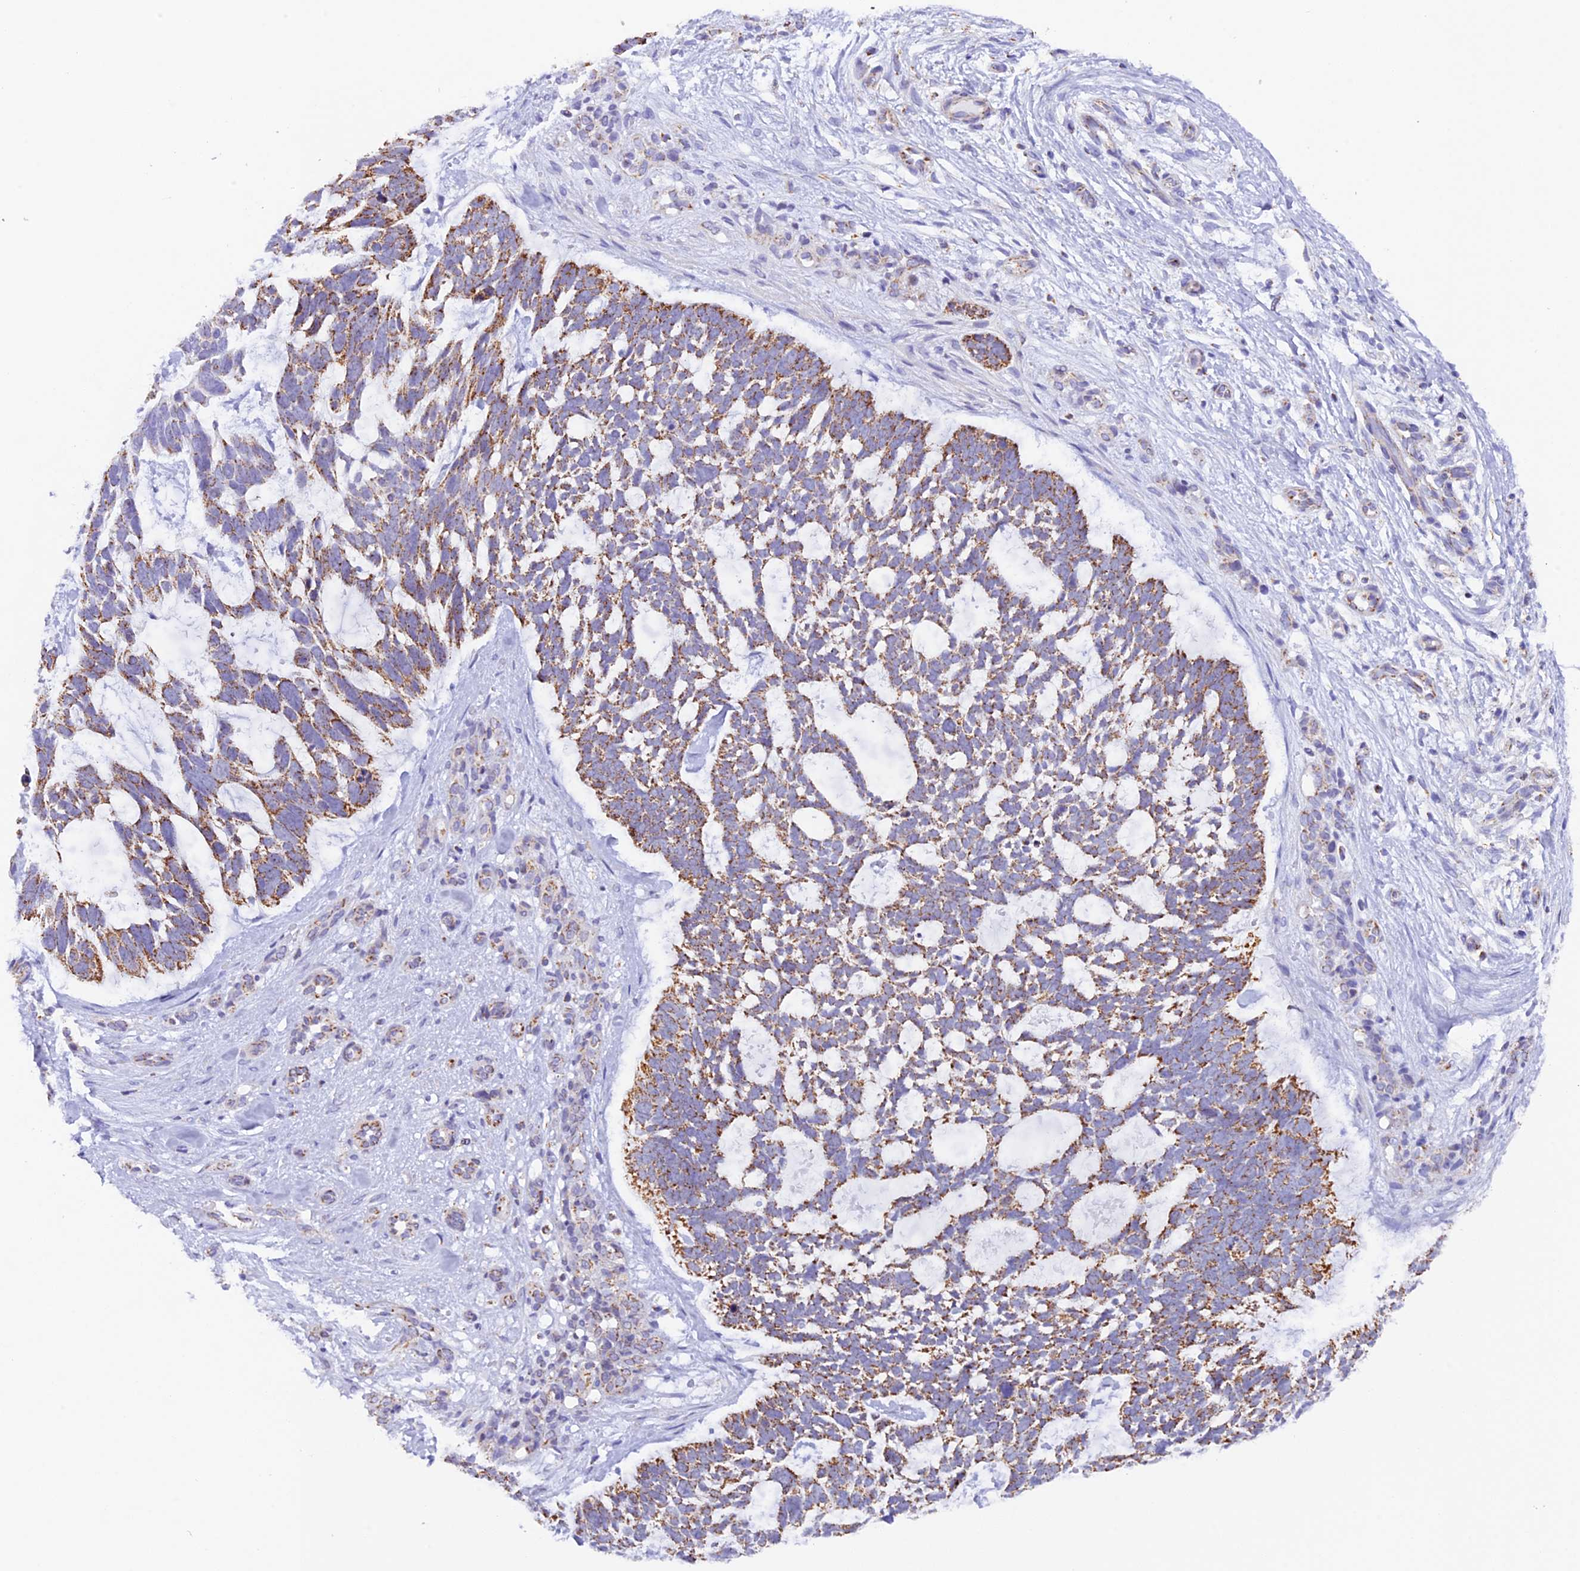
{"staining": {"intensity": "moderate", "quantity": "25%-75%", "location": "cytoplasmic/membranous"}, "tissue": "skin cancer", "cell_type": "Tumor cells", "image_type": "cancer", "snomed": [{"axis": "morphology", "description": "Basal cell carcinoma"}, {"axis": "topography", "description": "Skin"}], "caption": "This histopathology image exhibits immunohistochemistry (IHC) staining of skin cancer (basal cell carcinoma), with medium moderate cytoplasmic/membranous expression in about 25%-75% of tumor cells.", "gene": "TFAM", "patient": {"sex": "male", "age": 88}}